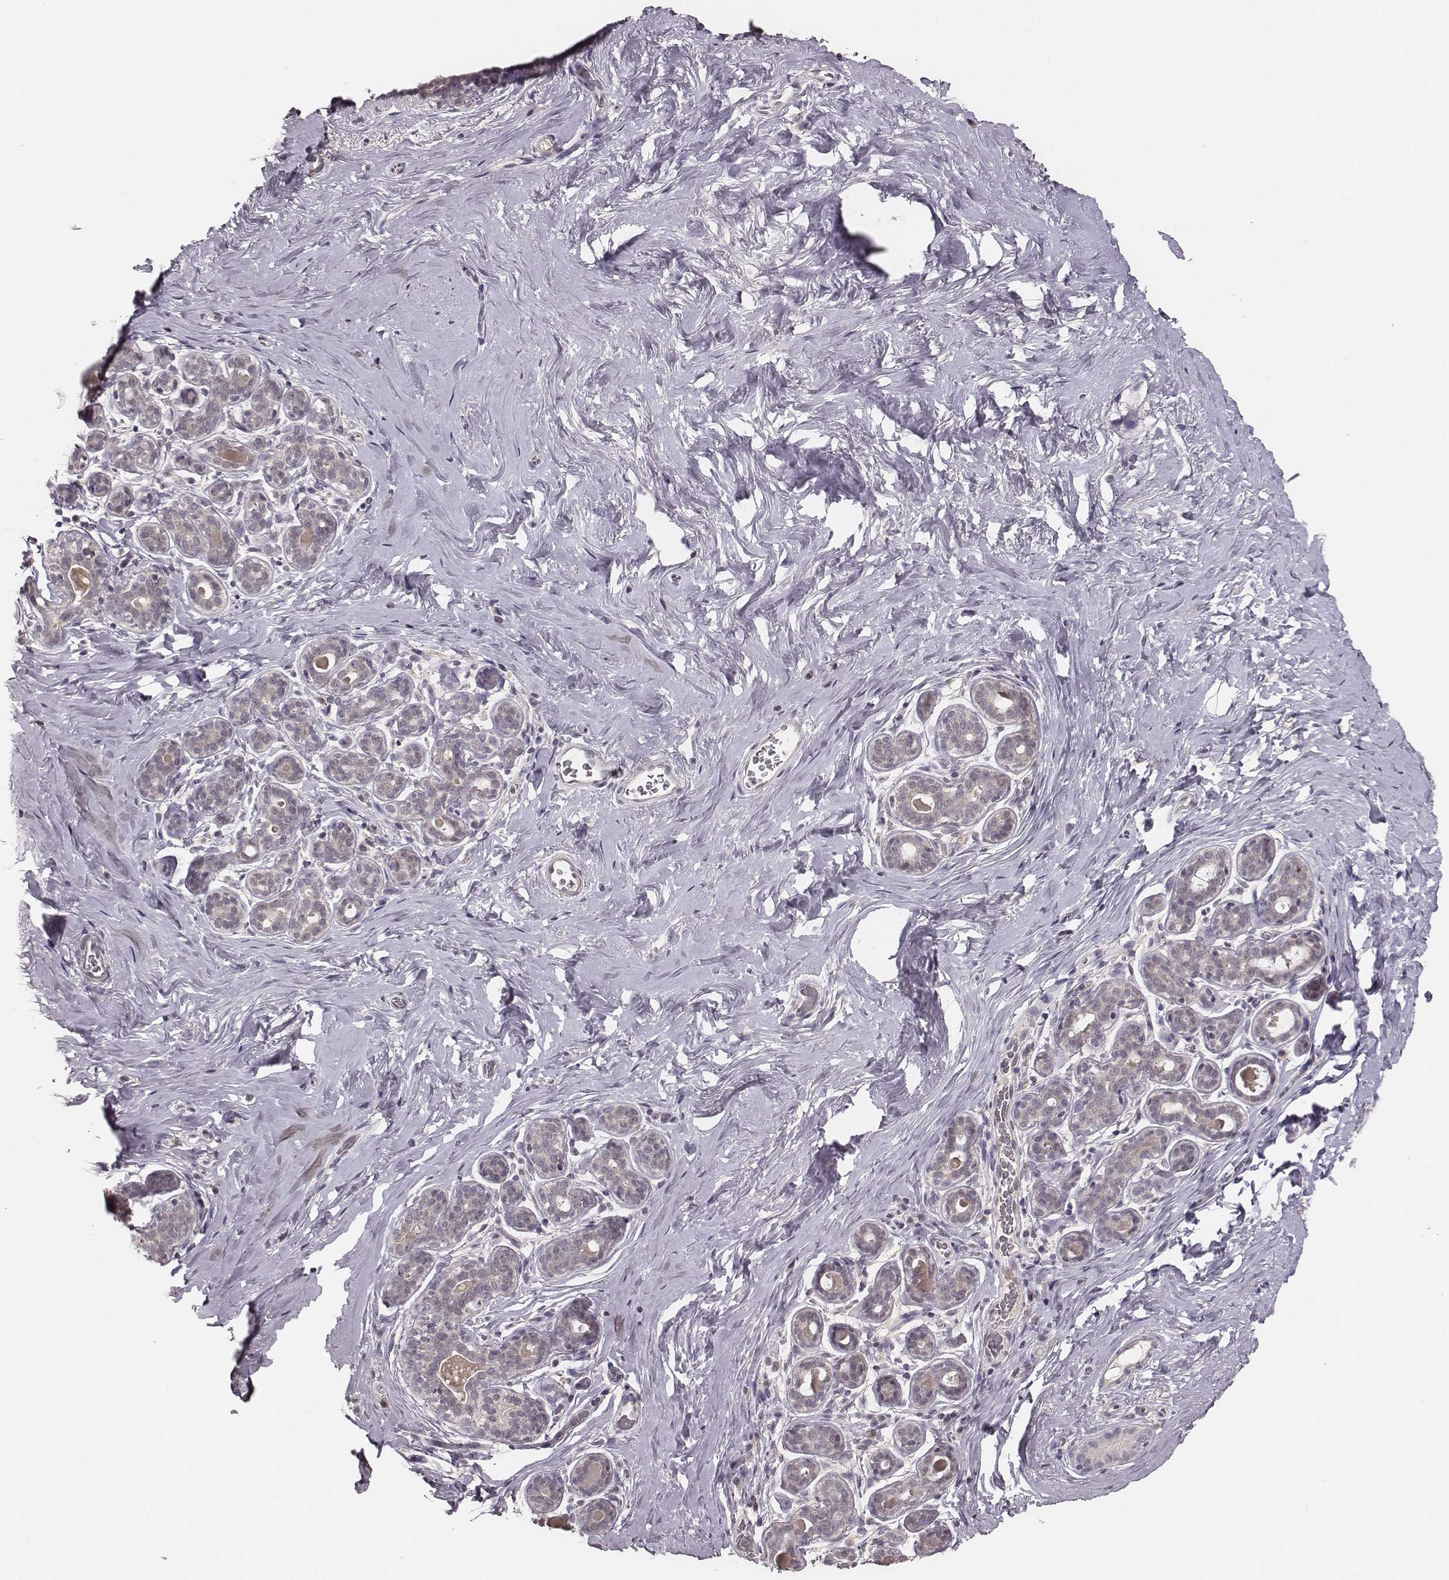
{"staining": {"intensity": "negative", "quantity": "none", "location": "none"}, "tissue": "breast", "cell_type": "Adipocytes", "image_type": "normal", "snomed": [{"axis": "morphology", "description": "Normal tissue, NOS"}, {"axis": "topography", "description": "Skin"}, {"axis": "topography", "description": "Breast"}], "caption": "An image of breast stained for a protein reveals no brown staining in adipocytes.", "gene": "LY6K", "patient": {"sex": "female", "age": 43}}